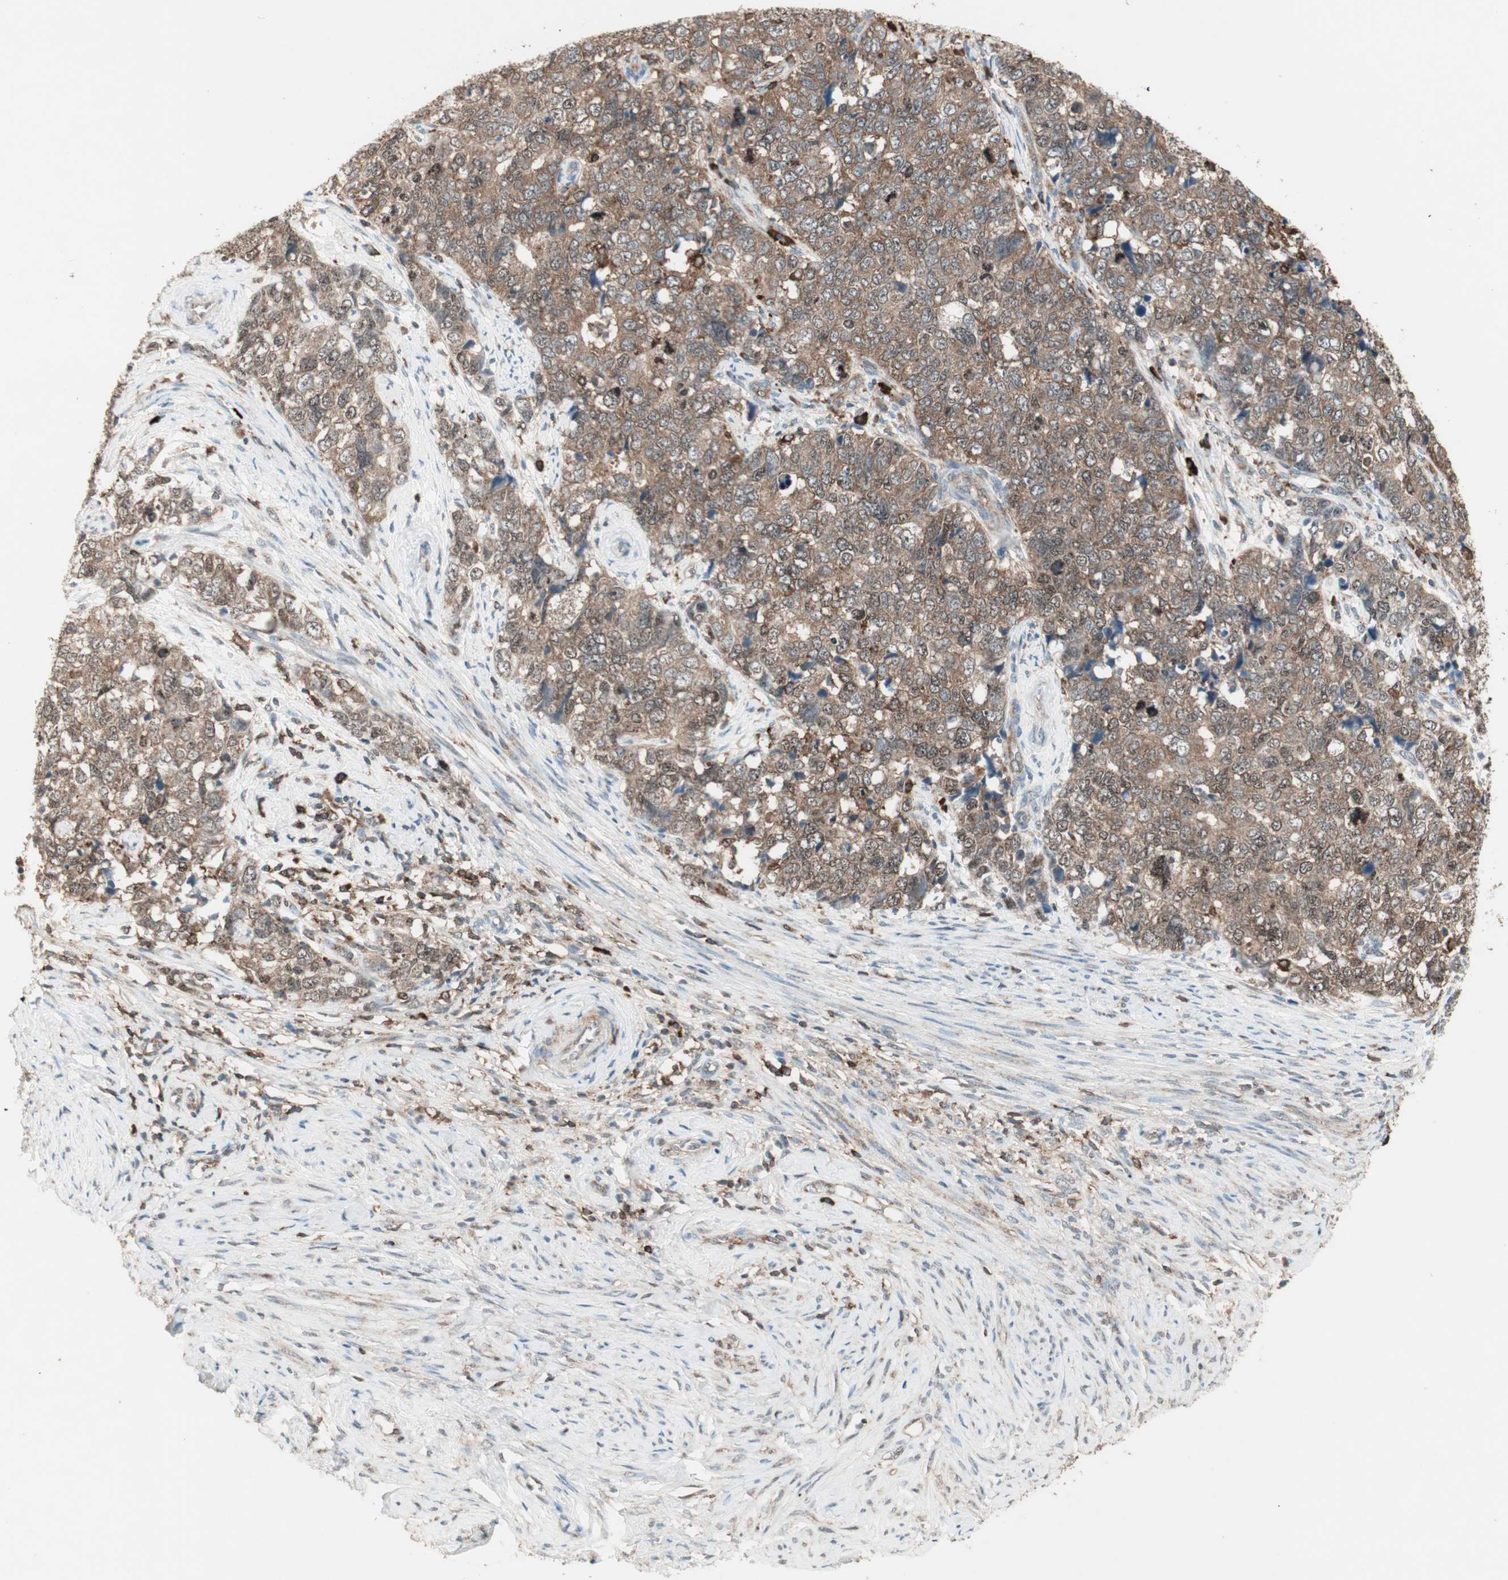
{"staining": {"intensity": "moderate", "quantity": ">75%", "location": "cytoplasmic/membranous,nuclear"}, "tissue": "cervical cancer", "cell_type": "Tumor cells", "image_type": "cancer", "snomed": [{"axis": "morphology", "description": "Squamous cell carcinoma, NOS"}, {"axis": "topography", "description": "Cervix"}], "caption": "Human cervical cancer (squamous cell carcinoma) stained with a brown dye demonstrates moderate cytoplasmic/membranous and nuclear positive expression in about >75% of tumor cells.", "gene": "MMP3", "patient": {"sex": "female", "age": 63}}